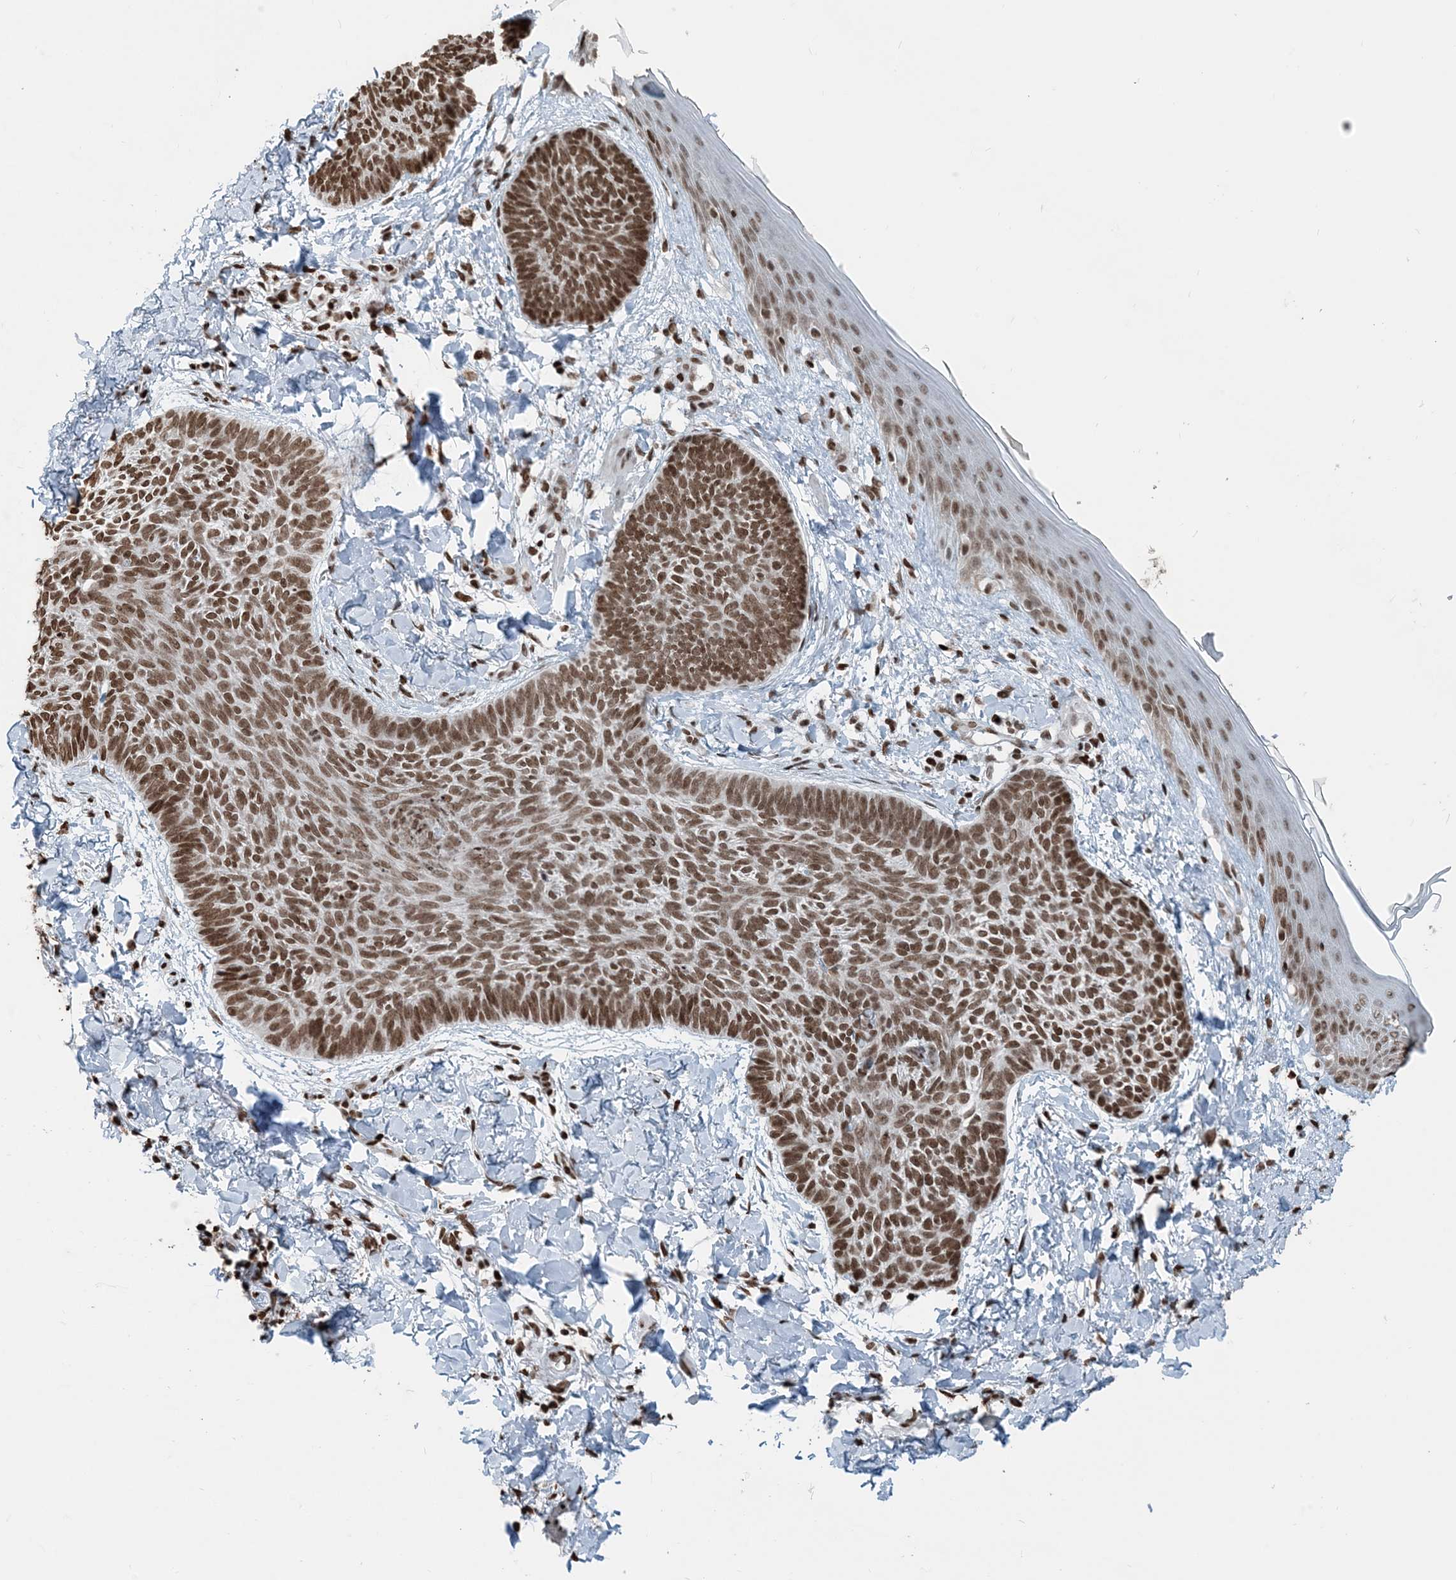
{"staining": {"intensity": "strong", "quantity": ">75%", "location": "nuclear"}, "tissue": "skin cancer", "cell_type": "Tumor cells", "image_type": "cancer", "snomed": [{"axis": "morphology", "description": "Normal tissue, NOS"}, {"axis": "morphology", "description": "Basal cell carcinoma"}, {"axis": "topography", "description": "Skin"}], "caption": "A photomicrograph showing strong nuclear staining in about >75% of tumor cells in skin cancer (basal cell carcinoma), as visualized by brown immunohistochemical staining.", "gene": "H3-3B", "patient": {"sex": "male", "age": 50}}